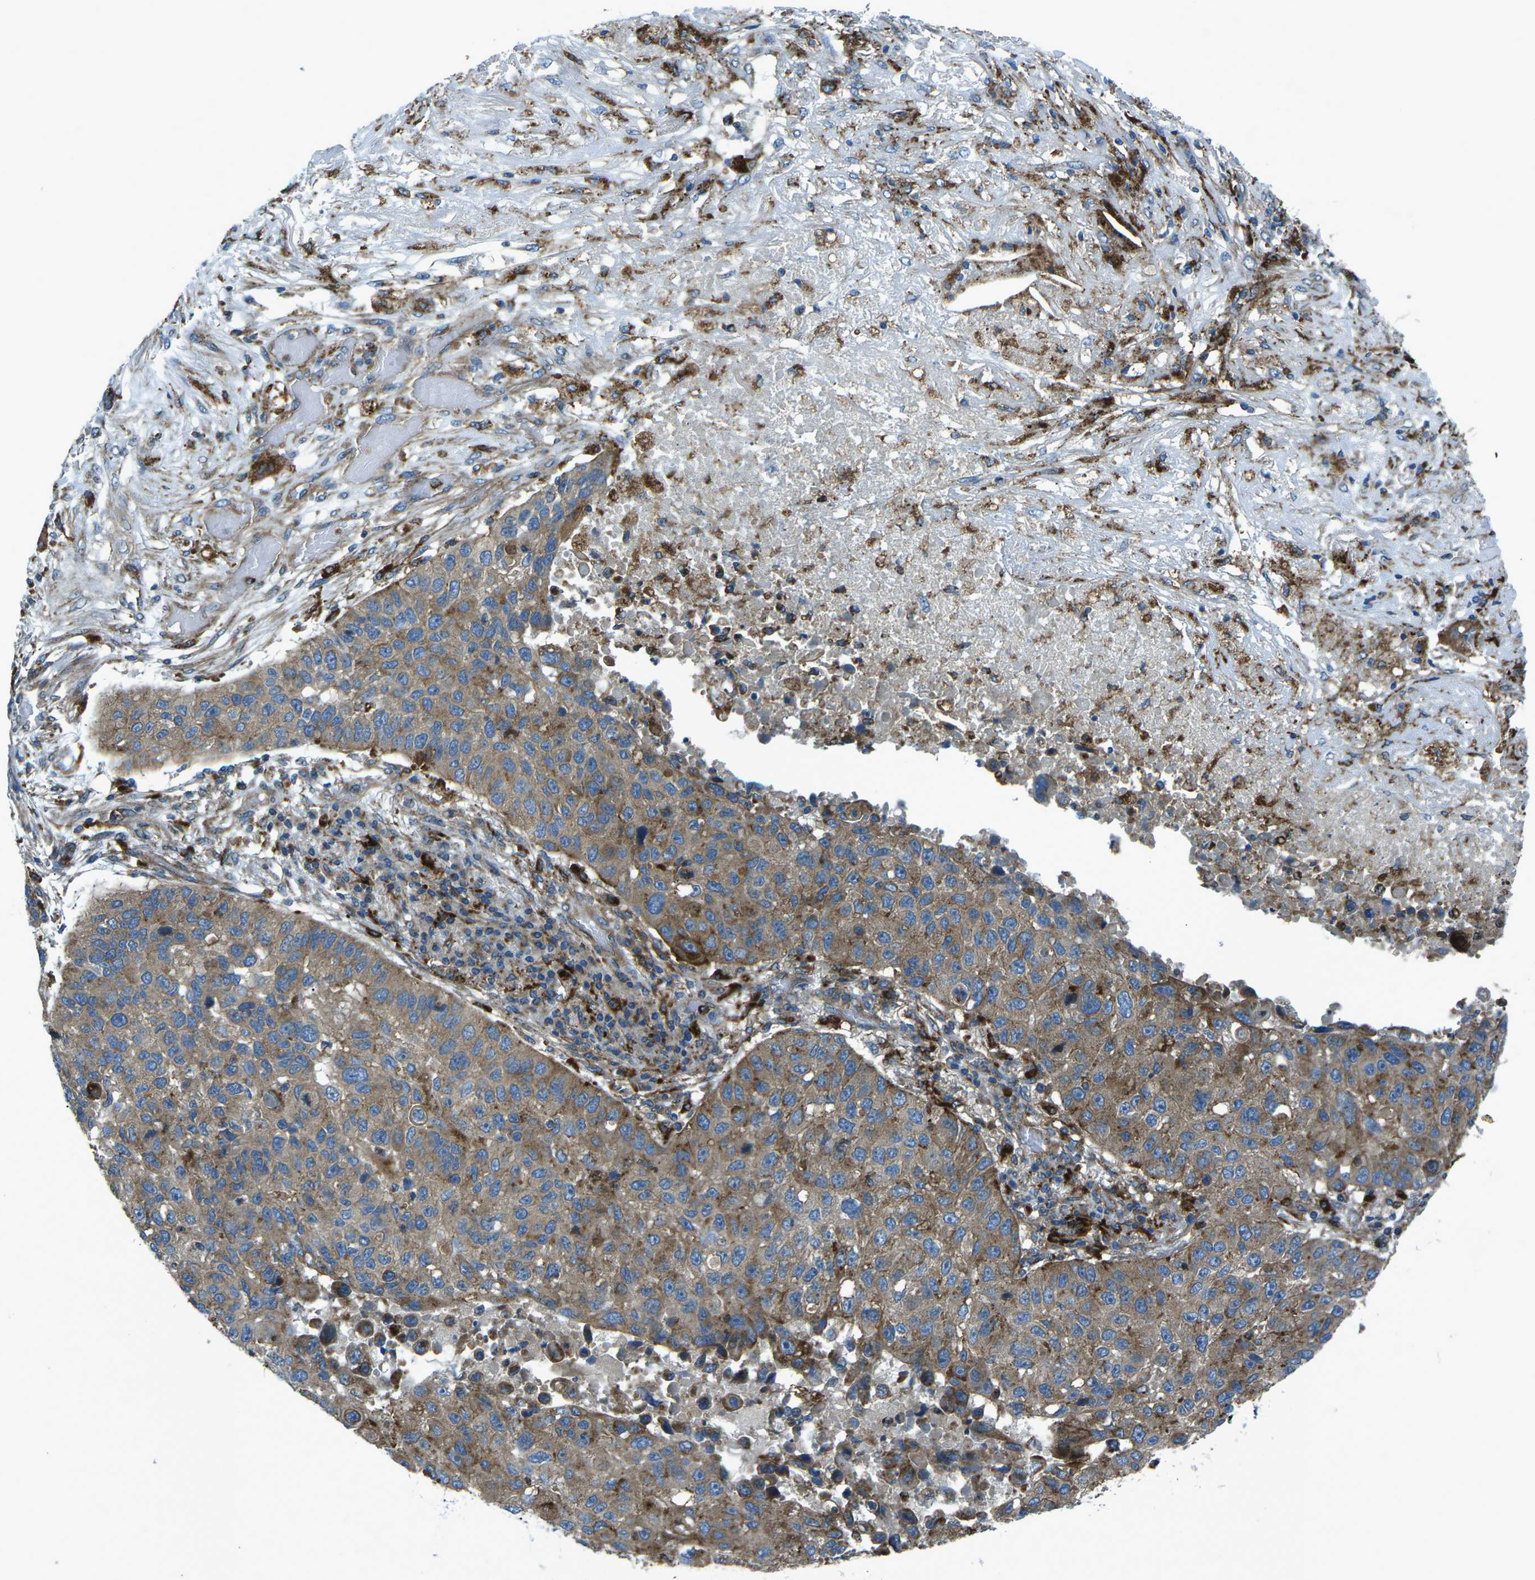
{"staining": {"intensity": "moderate", "quantity": ">75%", "location": "cytoplasmic/membranous"}, "tissue": "lung cancer", "cell_type": "Tumor cells", "image_type": "cancer", "snomed": [{"axis": "morphology", "description": "Squamous cell carcinoma, NOS"}, {"axis": "topography", "description": "Lung"}], "caption": "Protein staining of lung cancer tissue demonstrates moderate cytoplasmic/membranous staining in about >75% of tumor cells.", "gene": "CDK17", "patient": {"sex": "male", "age": 57}}